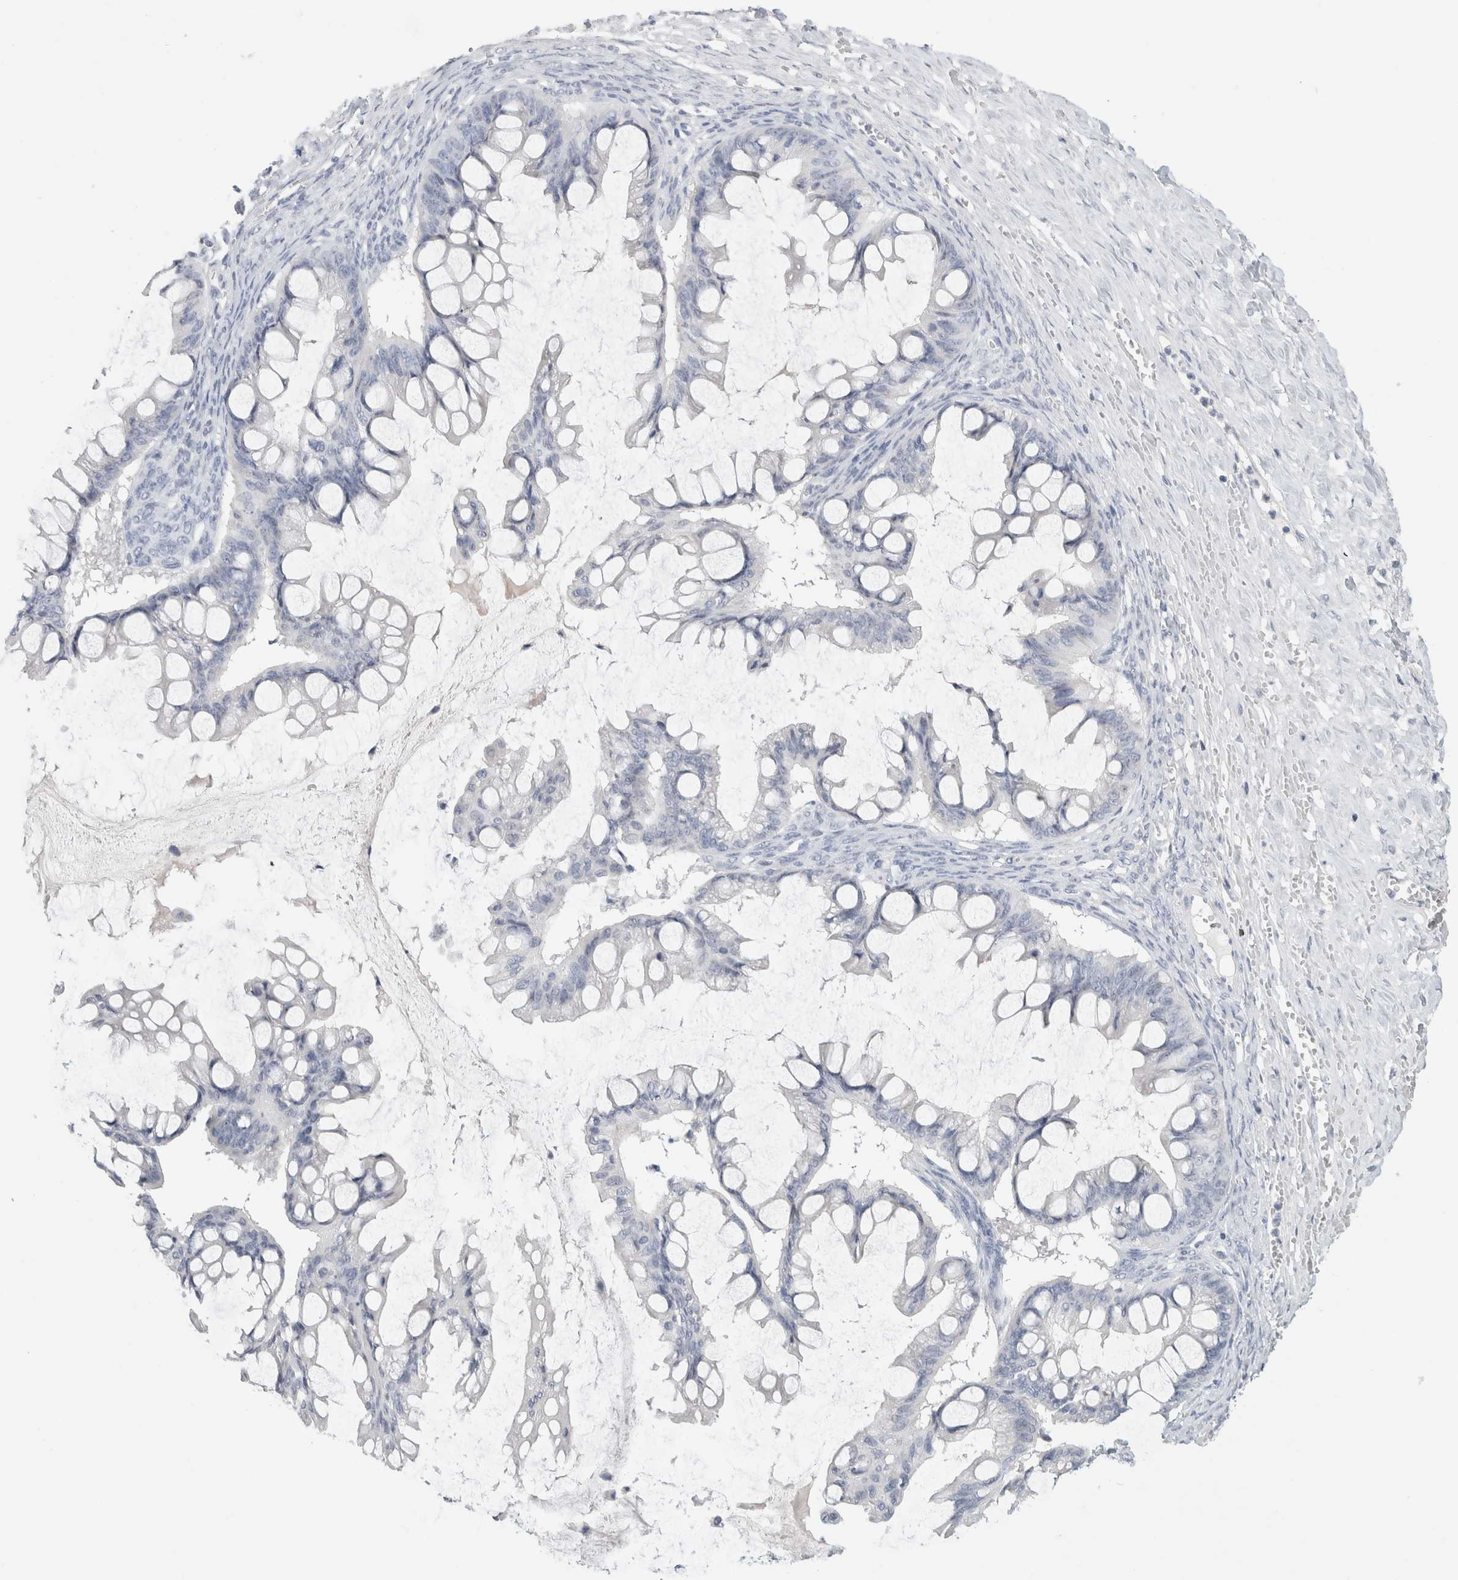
{"staining": {"intensity": "negative", "quantity": "none", "location": "none"}, "tissue": "ovarian cancer", "cell_type": "Tumor cells", "image_type": "cancer", "snomed": [{"axis": "morphology", "description": "Cystadenocarcinoma, mucinous, NOS"}, {"axis": "topography", "description": "Ovary"}], "caption": "Human ovarian cancer (mucinous cystadenocarcinoma) stained for a protein using IHC demonstrates no staining in tumor cells.", "gene": "BCAN", "patient": {"sex": "female", "age": 73}}